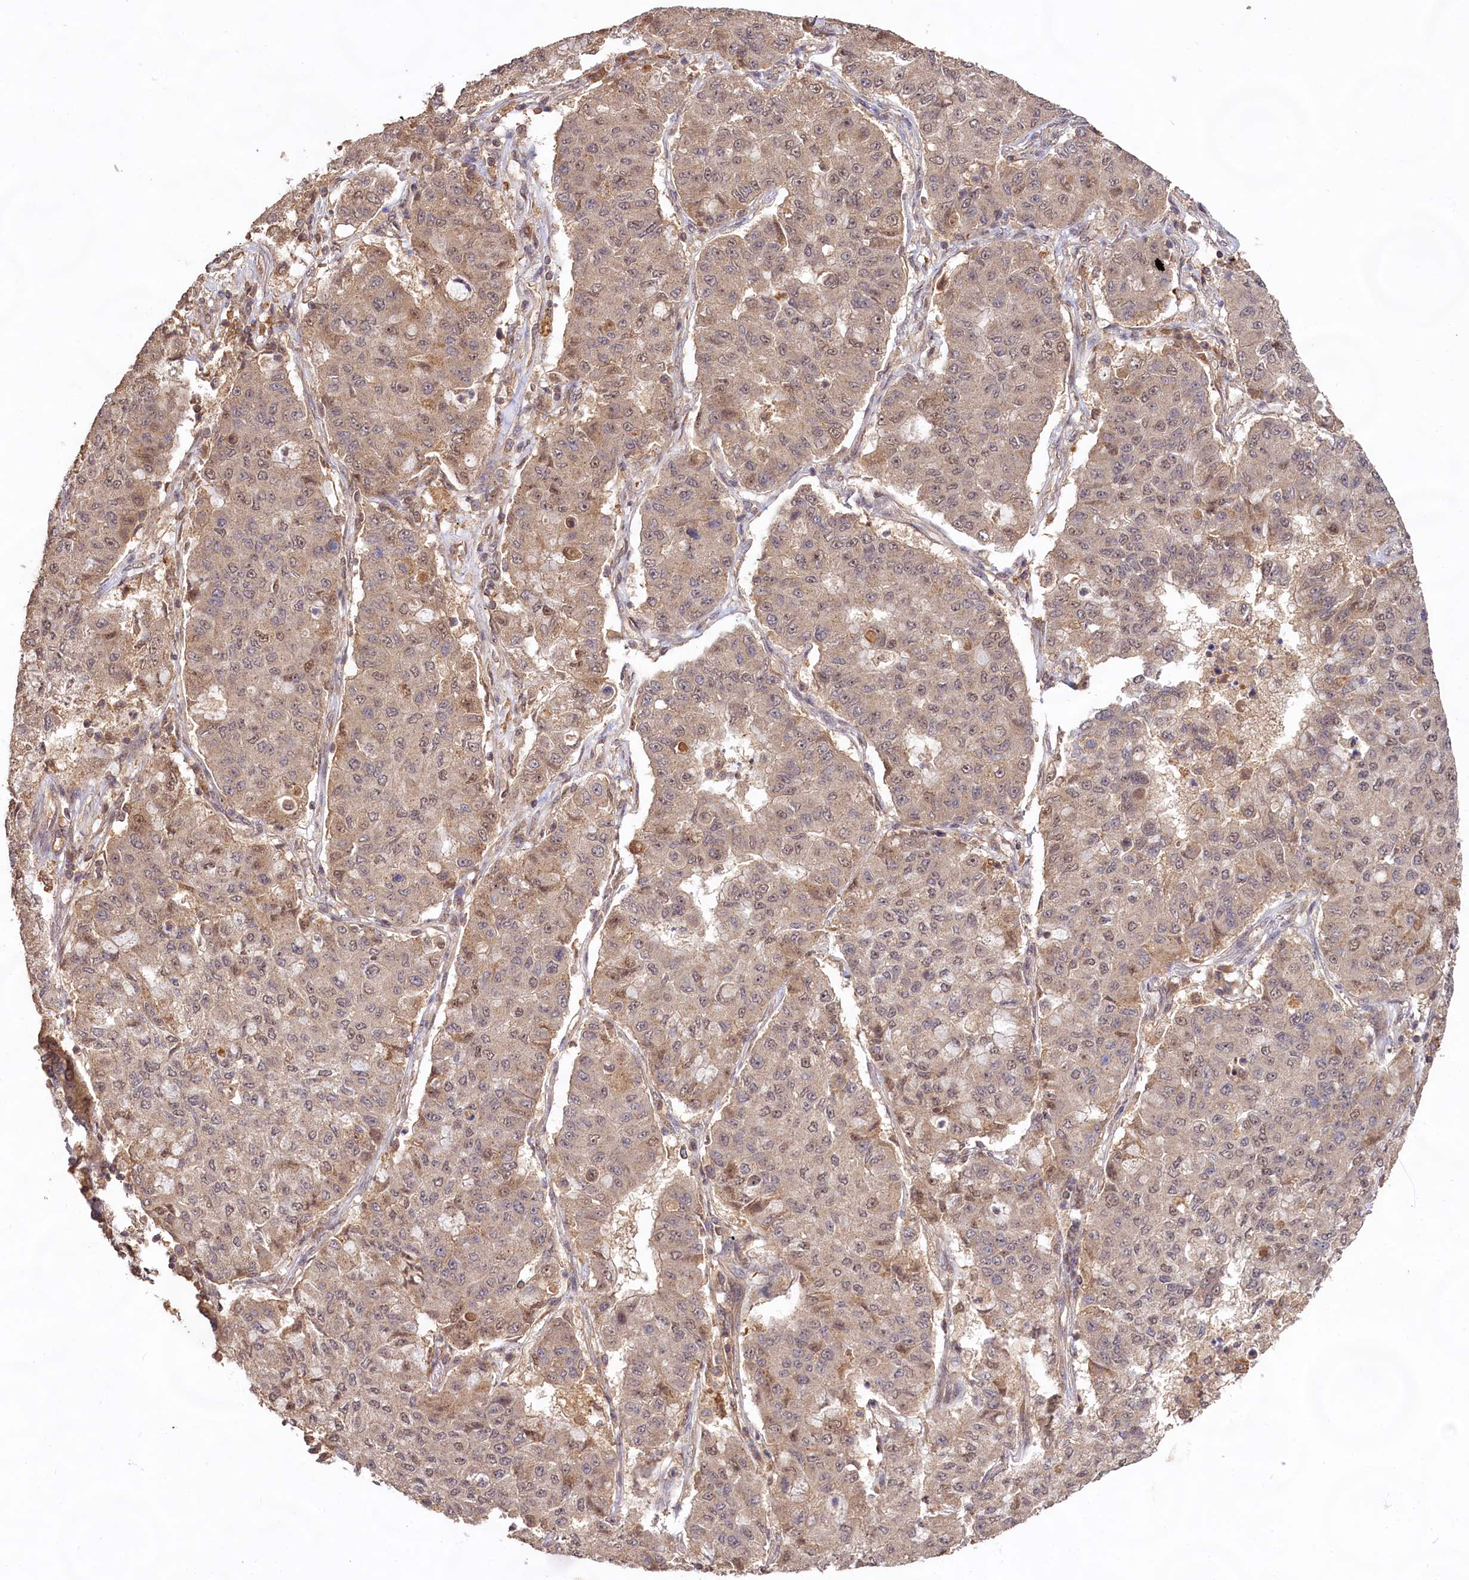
{"staining": {"intensity": "weak", "quantity": ">75%", "location": "nuclear"}, "tissue": "lung cancer", "cell_type": "Tumor cells", "image_type": "cancer", "snomed": [{"axis": "morphology", "description": "Squamous cell carcinoma, NOS"}, {"axis": "topography", "description": "Lung"}], "caption": "Protein expression by immunohistochemistry exhibits weak nuclear positivity in about >75% of tumor cells in squamous cell carcinoma (lung). (DAB IHC, brown staining for protein, blue staining for nuclei).", "gene": "RRP8", "patient": {"sex": "male", "age": 74}}